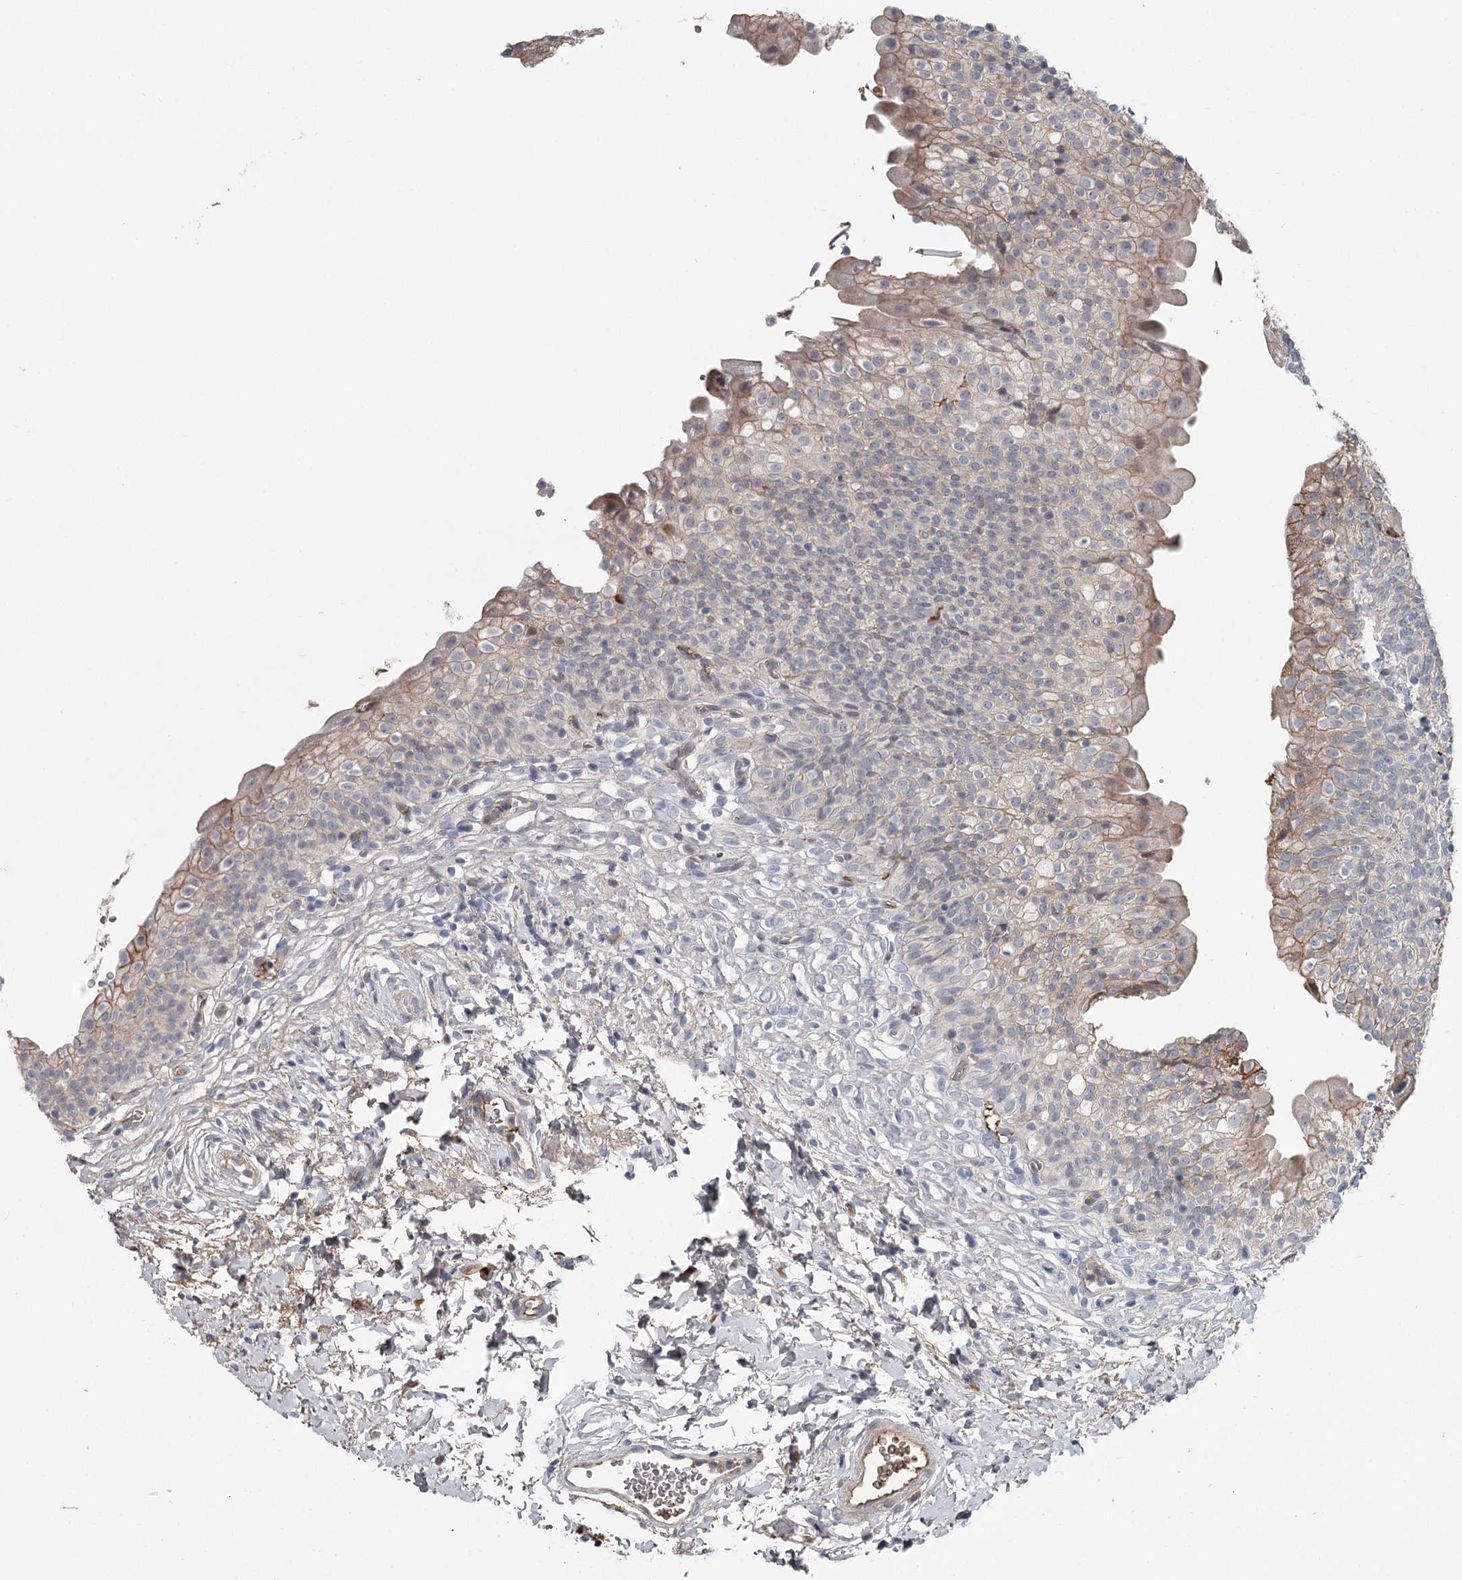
{"staining": {"intensity": "moderate", "quantity": "<25%", "location": "cytoplasmic/membranous"}, "tissue": "urinary bladder", "cell_type": "Urothelial cells", "image_type": "normal", "snomed": [{"axis": "morphology", "description": "Normal tissue, NOS"}, {"axis": "topography", "description": "Urinary bladder"}], "caption": "A high-resolution histopathology image shows immunohistochemistry staining of benign urinary bladder, which shows moderate cytoplasmic/membranous staining in about <25% of urothelial cells.", "gene": "DHRS9", "patient": {"sex": "male", "age": 55}}